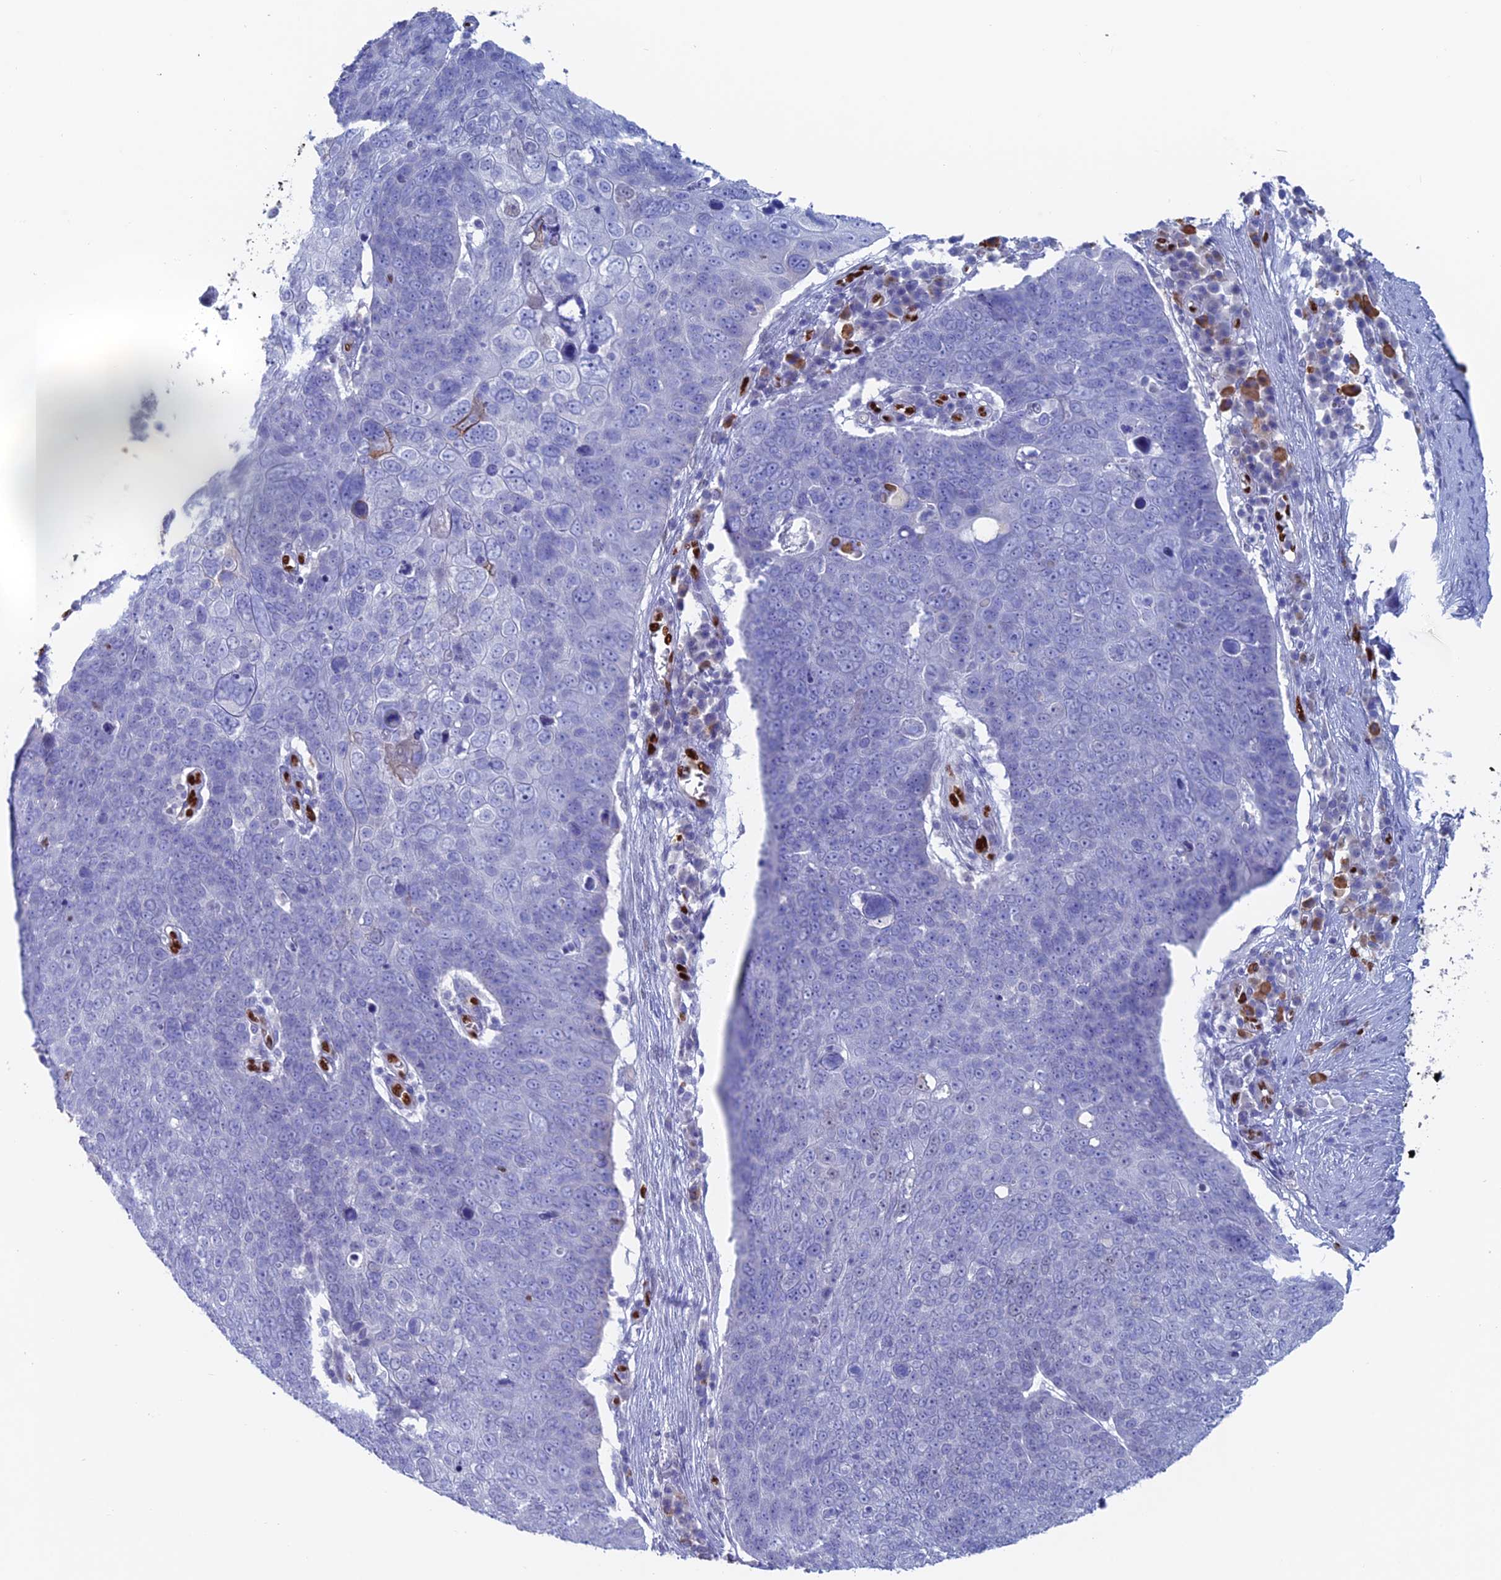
{"staining": {"intensity": "negative", "quantity": "none", "location": "none"}, "tissue": "skin cancer", "cell_type": "Tumor cells", "image_type": "cancer", "snomed": [{"axis": "morphology", "description": "Squamous cell carcinoma, NOS"}, {"axis": "topography", "description": "Skin"}], "caption": "High magnification brightfield microscopy of skin squamous cell carcinoma stained with DAB (brown) and counterstained with hematoxylin (blue): tumor cells show no significant positivity.", "gene": "NOL4L", "patient": {"sex": "male", "age": 71}}